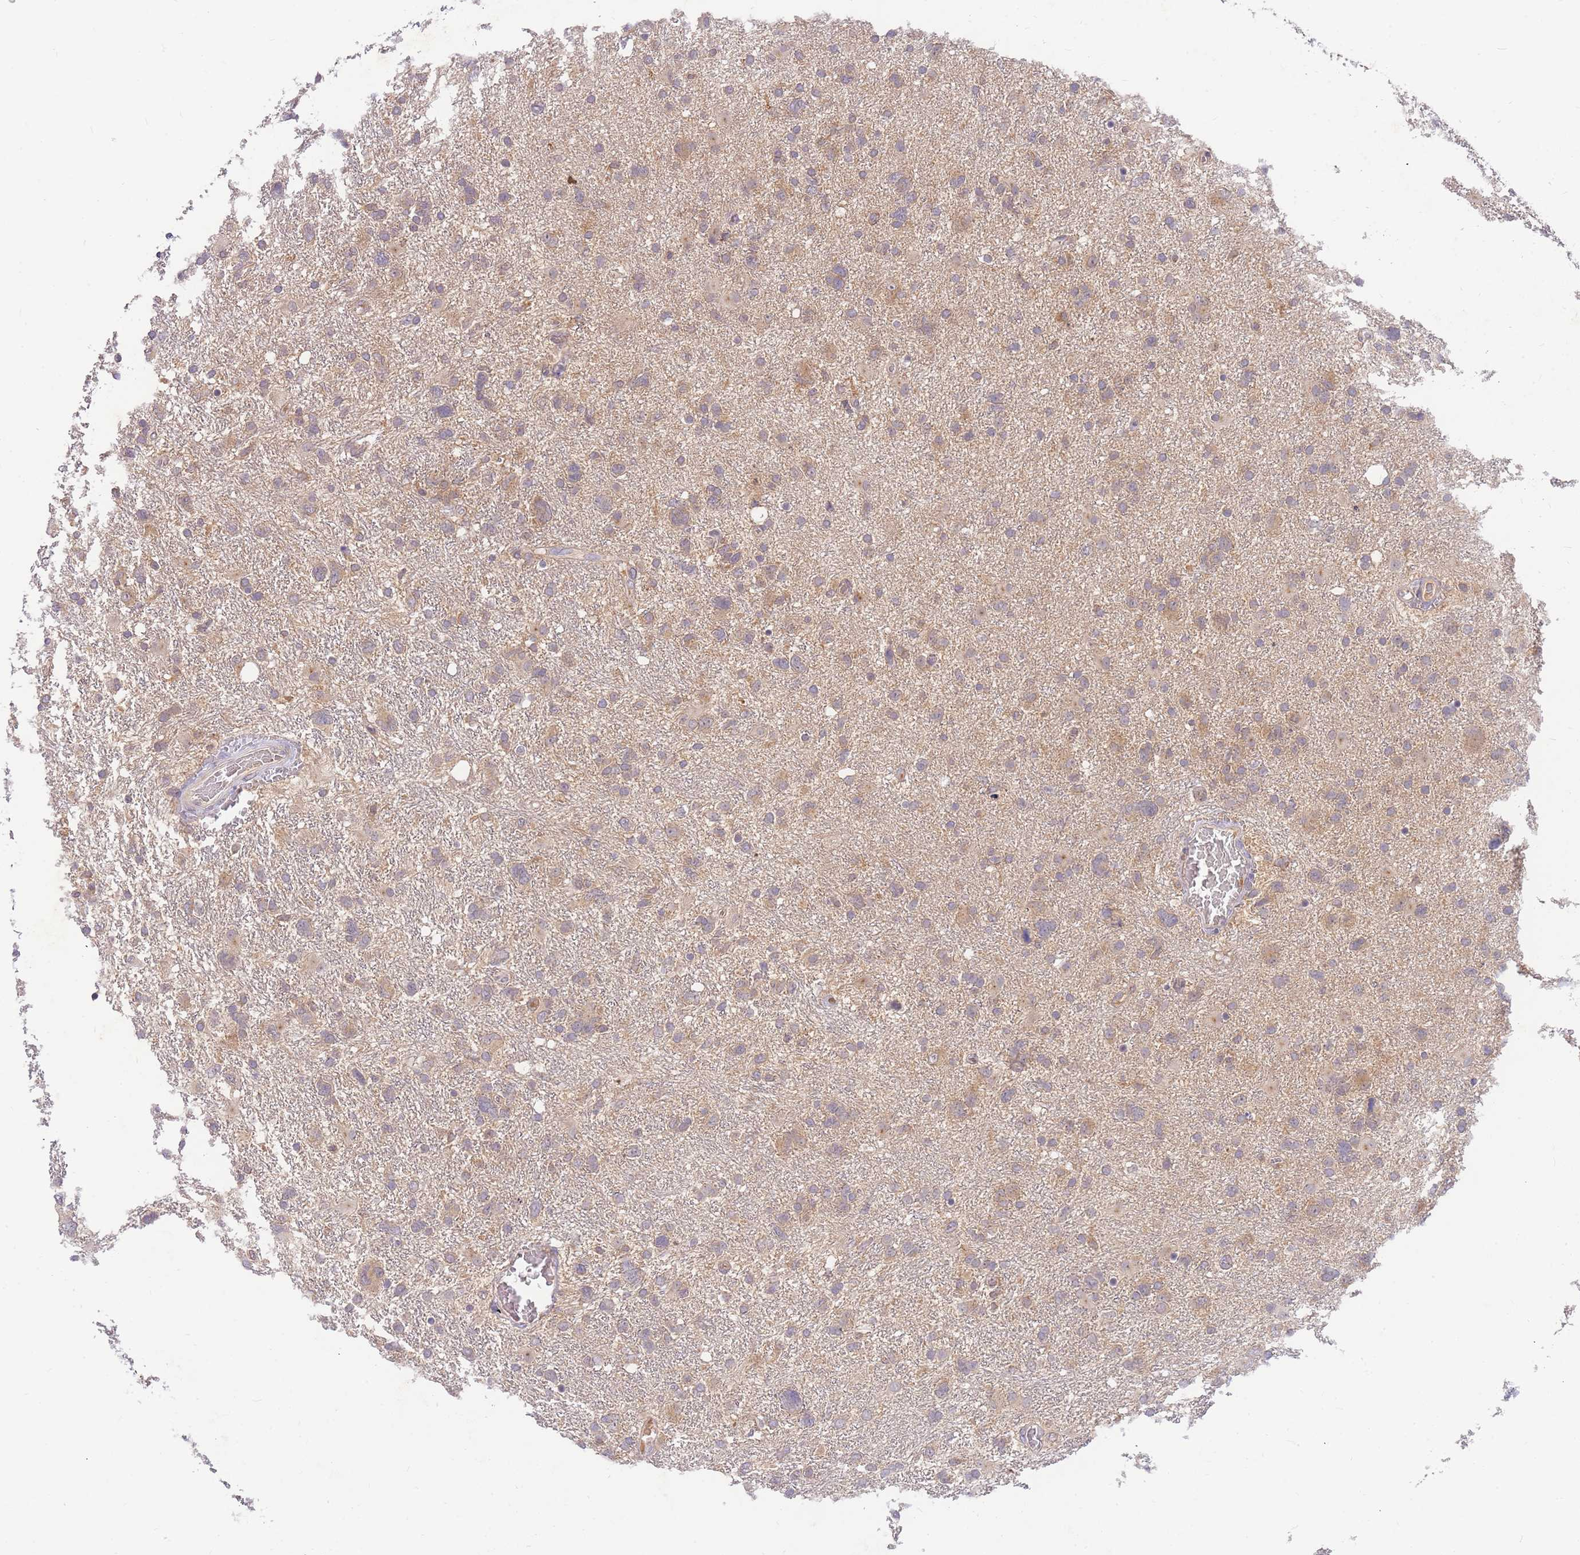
{"staining": {"intensity": "weak", "quantity": "25%-75%", "location": "cytoplasmic/membranous"}, "tissue": "glioma", "cell_type": "Tumor cells", "image_type": "cancer", "snomed": [{"axis": "morphology", "description": "Glioma, malignant, High grade"}, {"axis": "topography", "description": "Brain"}], "caption": "Protein expression analysis of high-grade glioma (malignant) reveals weak cytoplasmic/membranous staining in about 25%-75% of tumor cells. The staining was performed using DAB (3,3'-diaminobenzidine) to visualize the protein expression in brown, while the nuclei were stained in blue with hematoxylin (Magnification: 20x).", "gene": "ZNF577", "patient": {"sex": "male", "age": 61}}